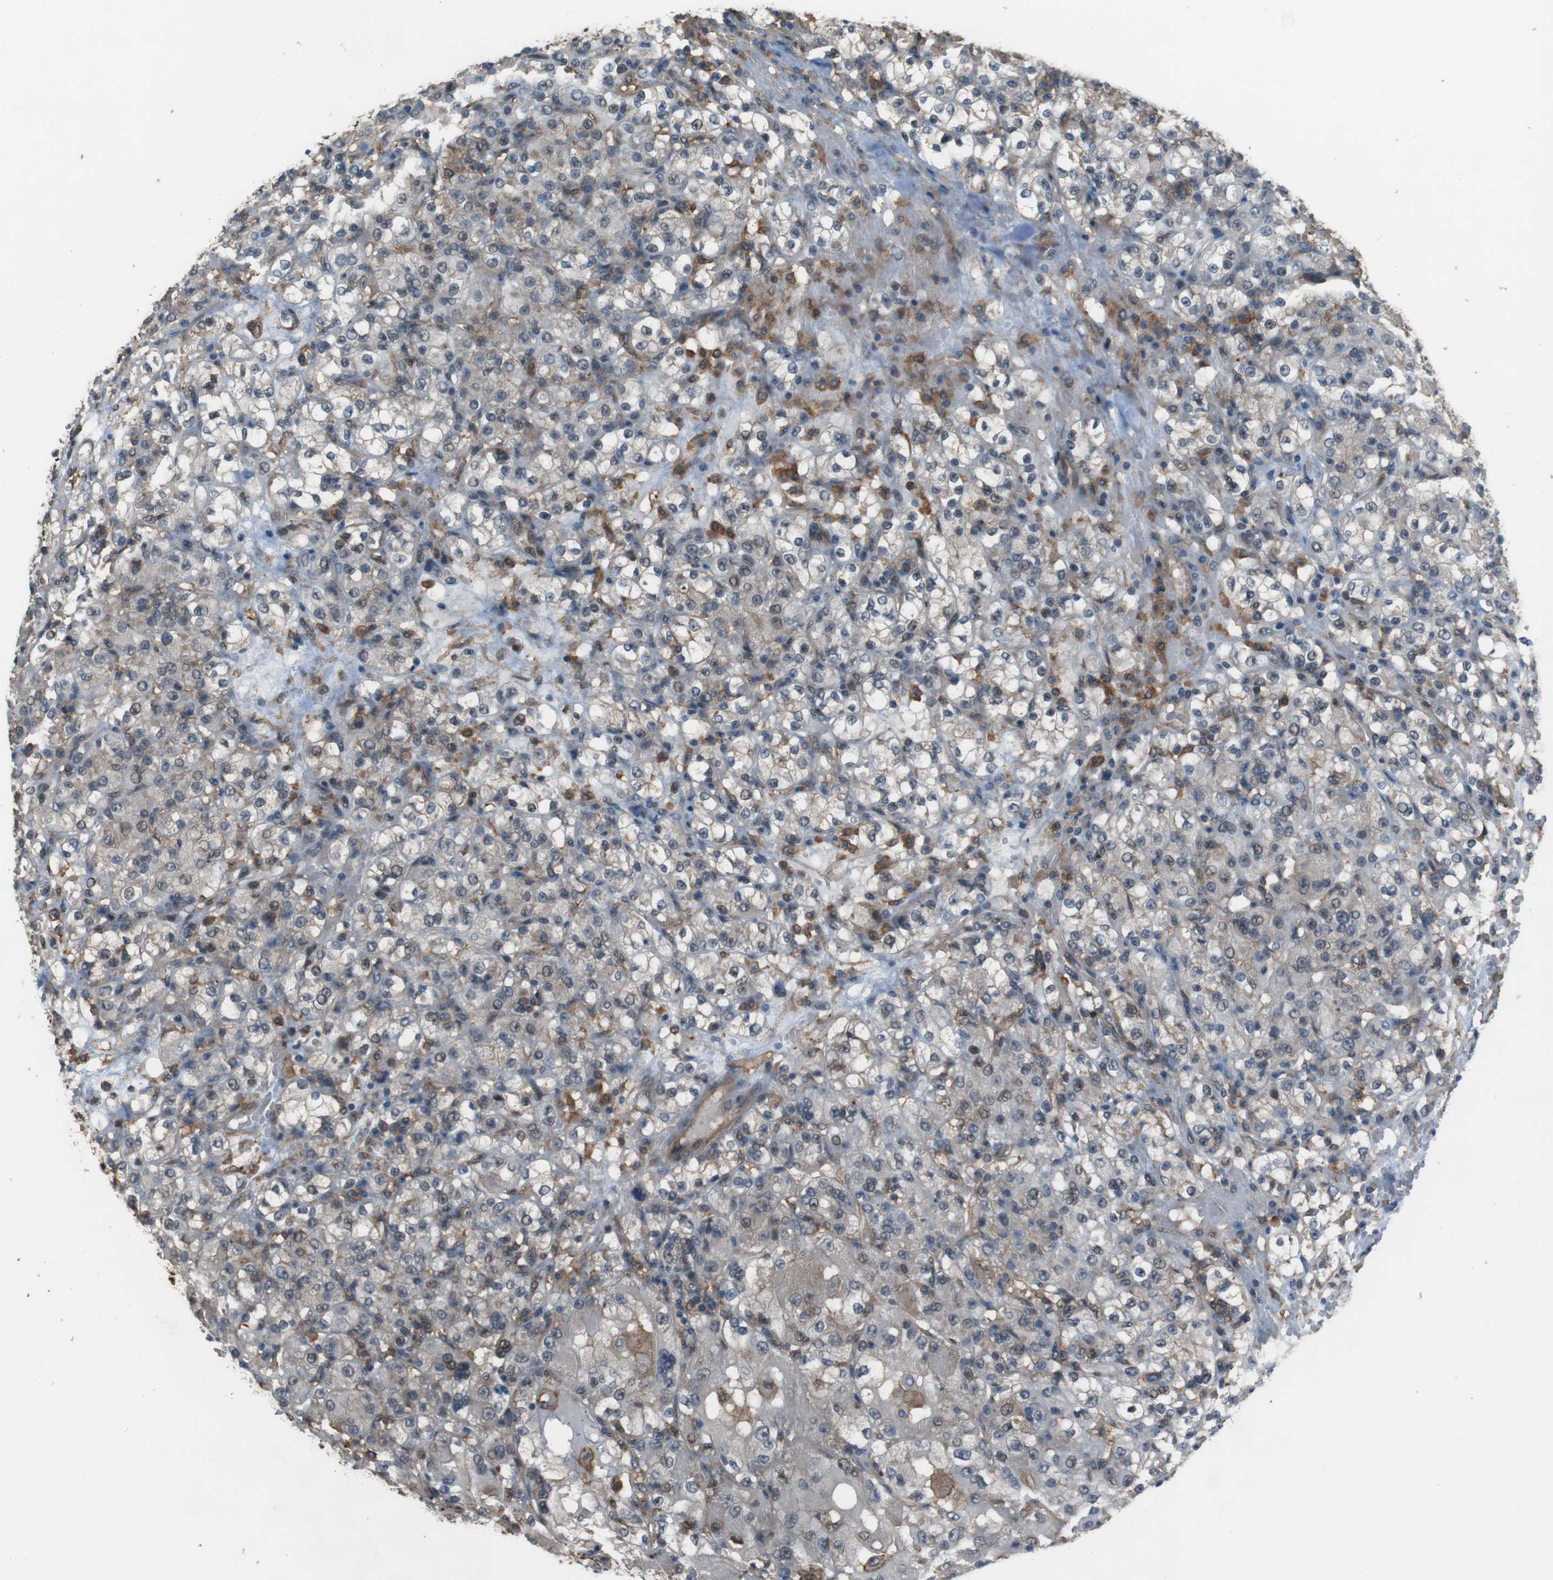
{"staining": {"intensity": "weak", "quantity": "<25%", "location": "cytoplasmic/membranous"}, "tissue": "renal cancer", "cell_type": "Tumor cells", "image_type": "cancer", "snomed": [{"axis": "morphology", "description": "Normal tissue, NOS"}, {"axis": "morphology", "description": "Adenocarcinoma, NOS"}, {"axis": "topography", "description": "Kidney"}], "caption": "Tumor cells are negative for brown protein staining in renal adenocarcinoma. The staining was performed using DAB to visualize the protein expression in brown, while the nuclei were stained in blue with hematoxylin (Magnification: 20x).", "gene": "ATP2B1", "patient": {"sex": "male", "age": 61}}